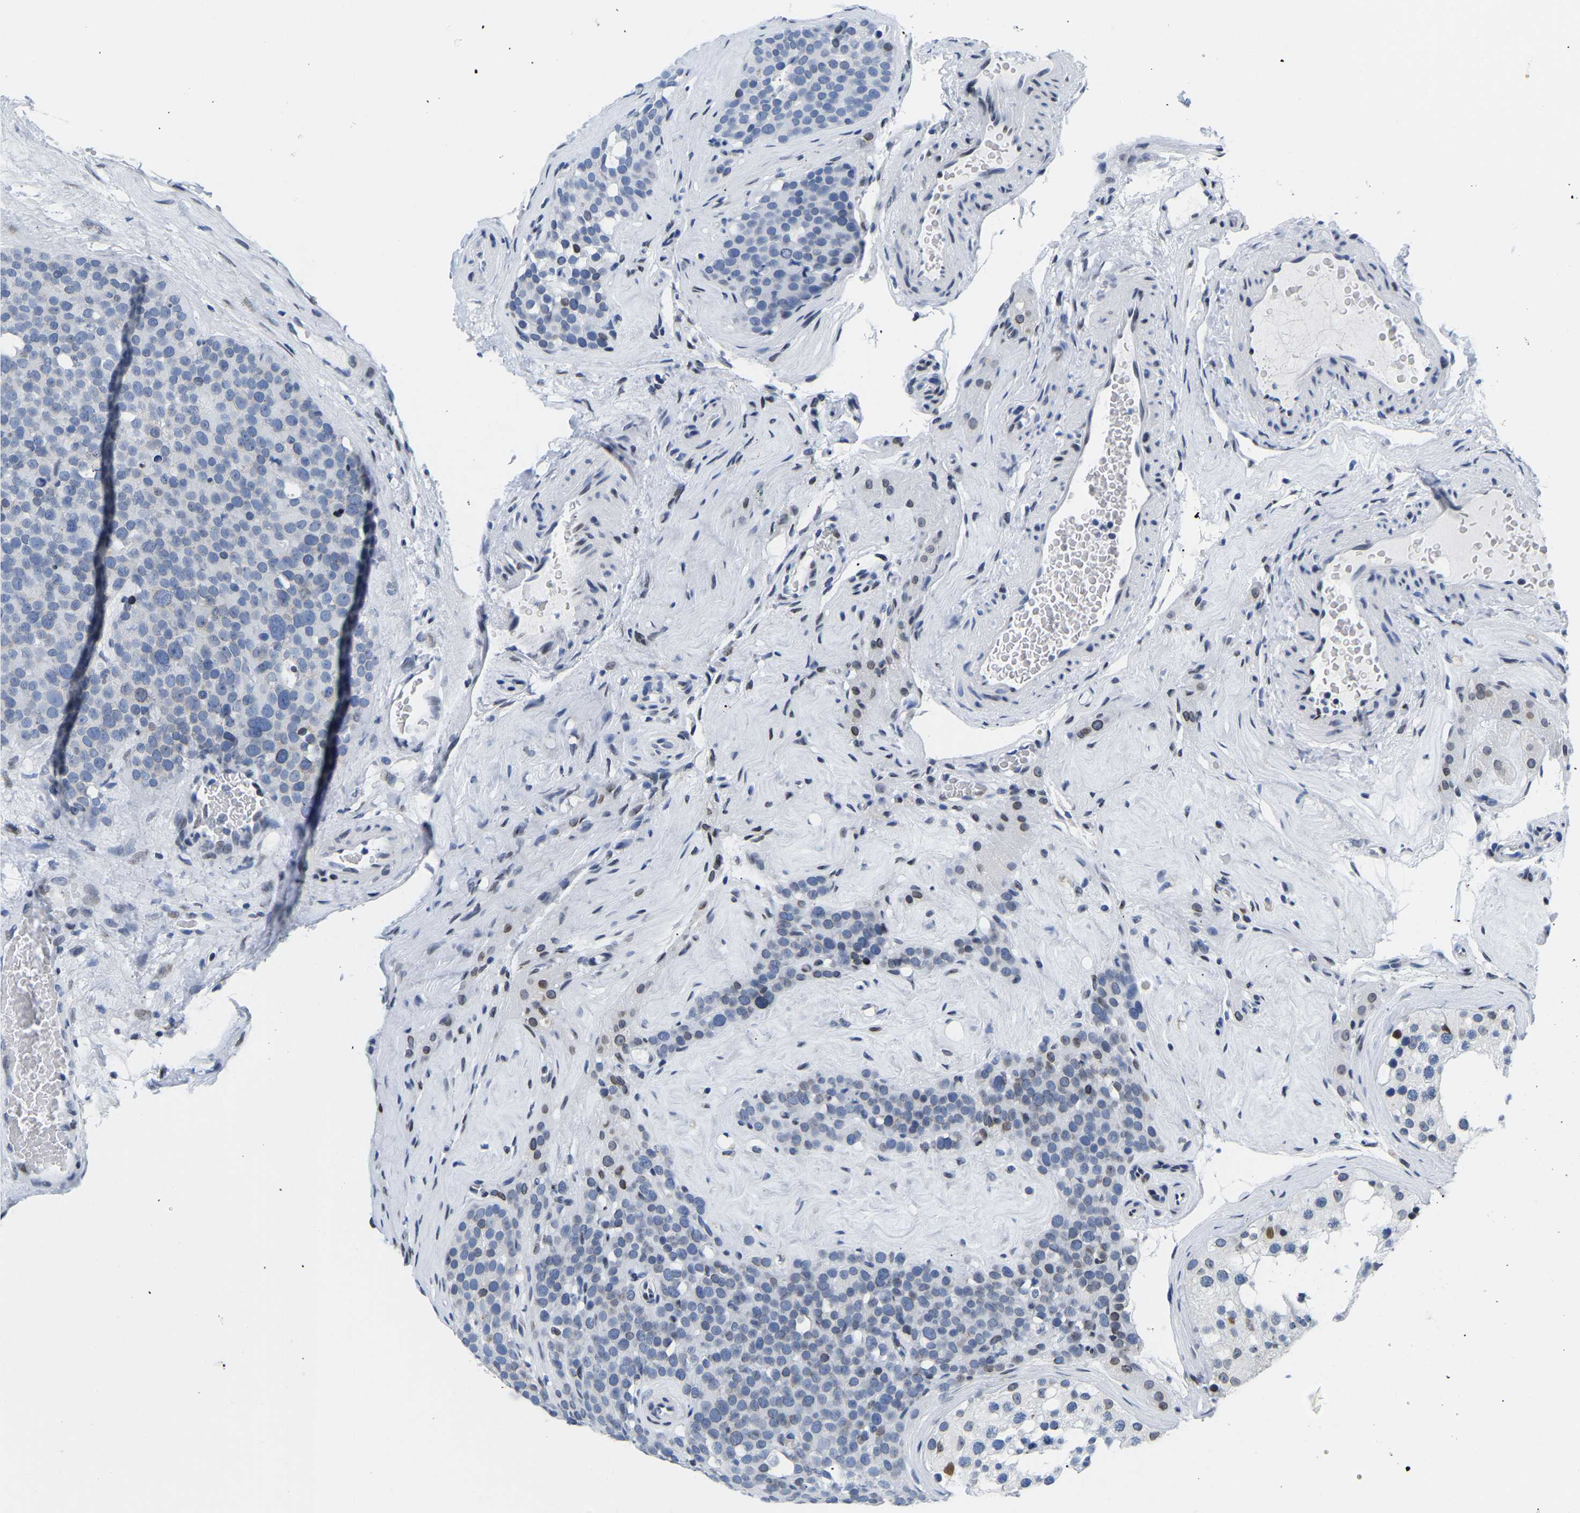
{"staining": {"intensity": "negative", "quantity": "none", "location": "none"}, "tissue": "testis cancer", "cell_type": "Tumor cells", "image_type": "cancer", "snomed": [{"axis": "morphology", "description": "Seminoma, NOS"}, {"axis": "topography", "description": "Testis"}], "caption": "High power microscopy photomicrograph of an immunohistochemistry micrograph of seminoma (testis), revealing no significant positivity in tumor cells.", "gene": "UPK3A", "patient": {"sex": "male", "age": 71}}